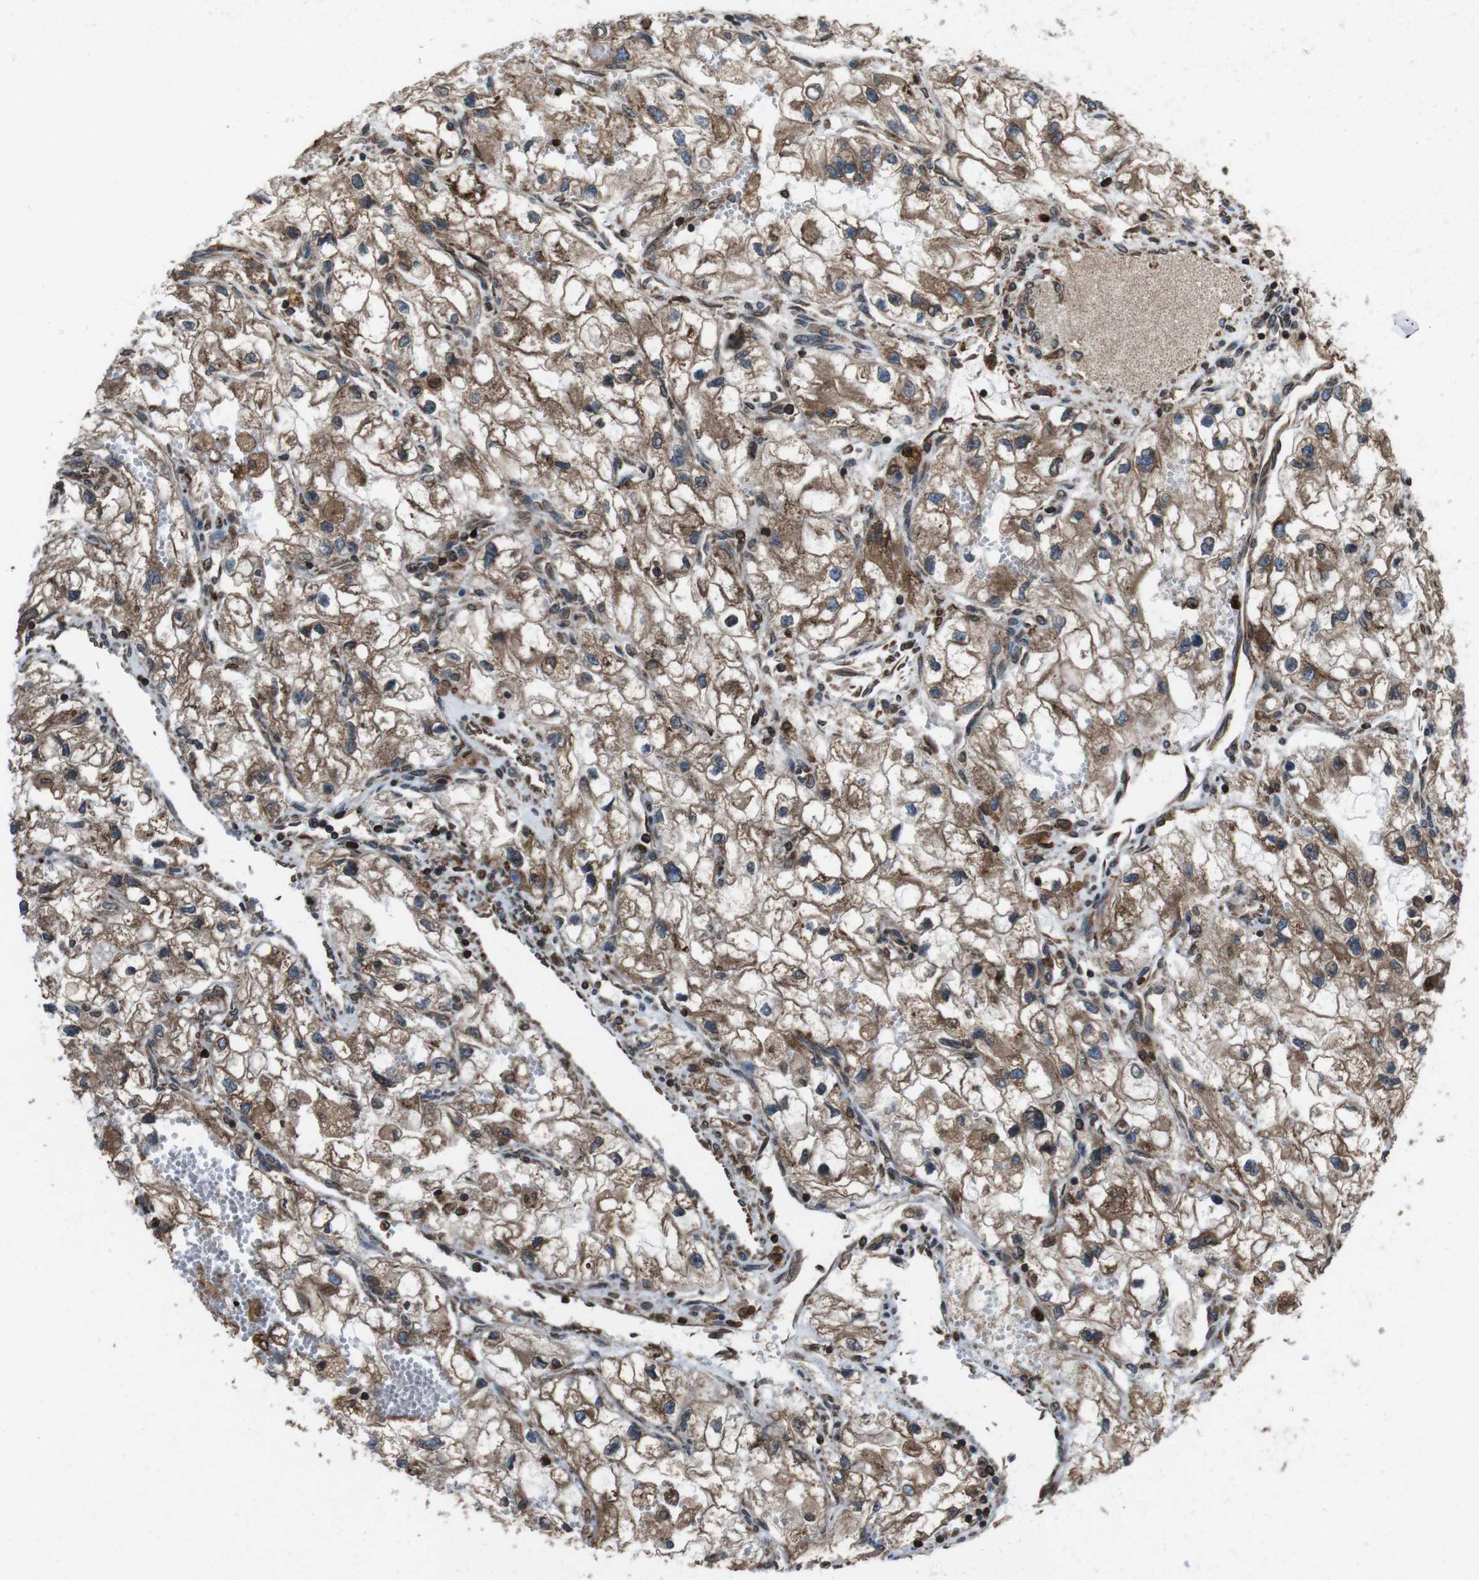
{"staining": {"intensity": "moderate", "quantity": ">75%", "location": "cytoplasmic/membranous"}, "tissue": "renal cancer", "cell_type": "Tumor cells", "image_type": "cancer", "snomed": [{"axis": "morphology", "description": "Adenocarcinoma, NOS"}, {"axis": "topography", "description": "Kidney"}], "caption": "The histopathology image displays a brown stain indicating the presence of a protein in the cytoplasmic/membranous of tumor cells in renal cancer. (DAB (3,3'-diaminobenzidine) IHC, brown staining for protein, blue staining for nuclei).", "gene": "APMAP", "patient": {"sex": "female", "age": 70}}